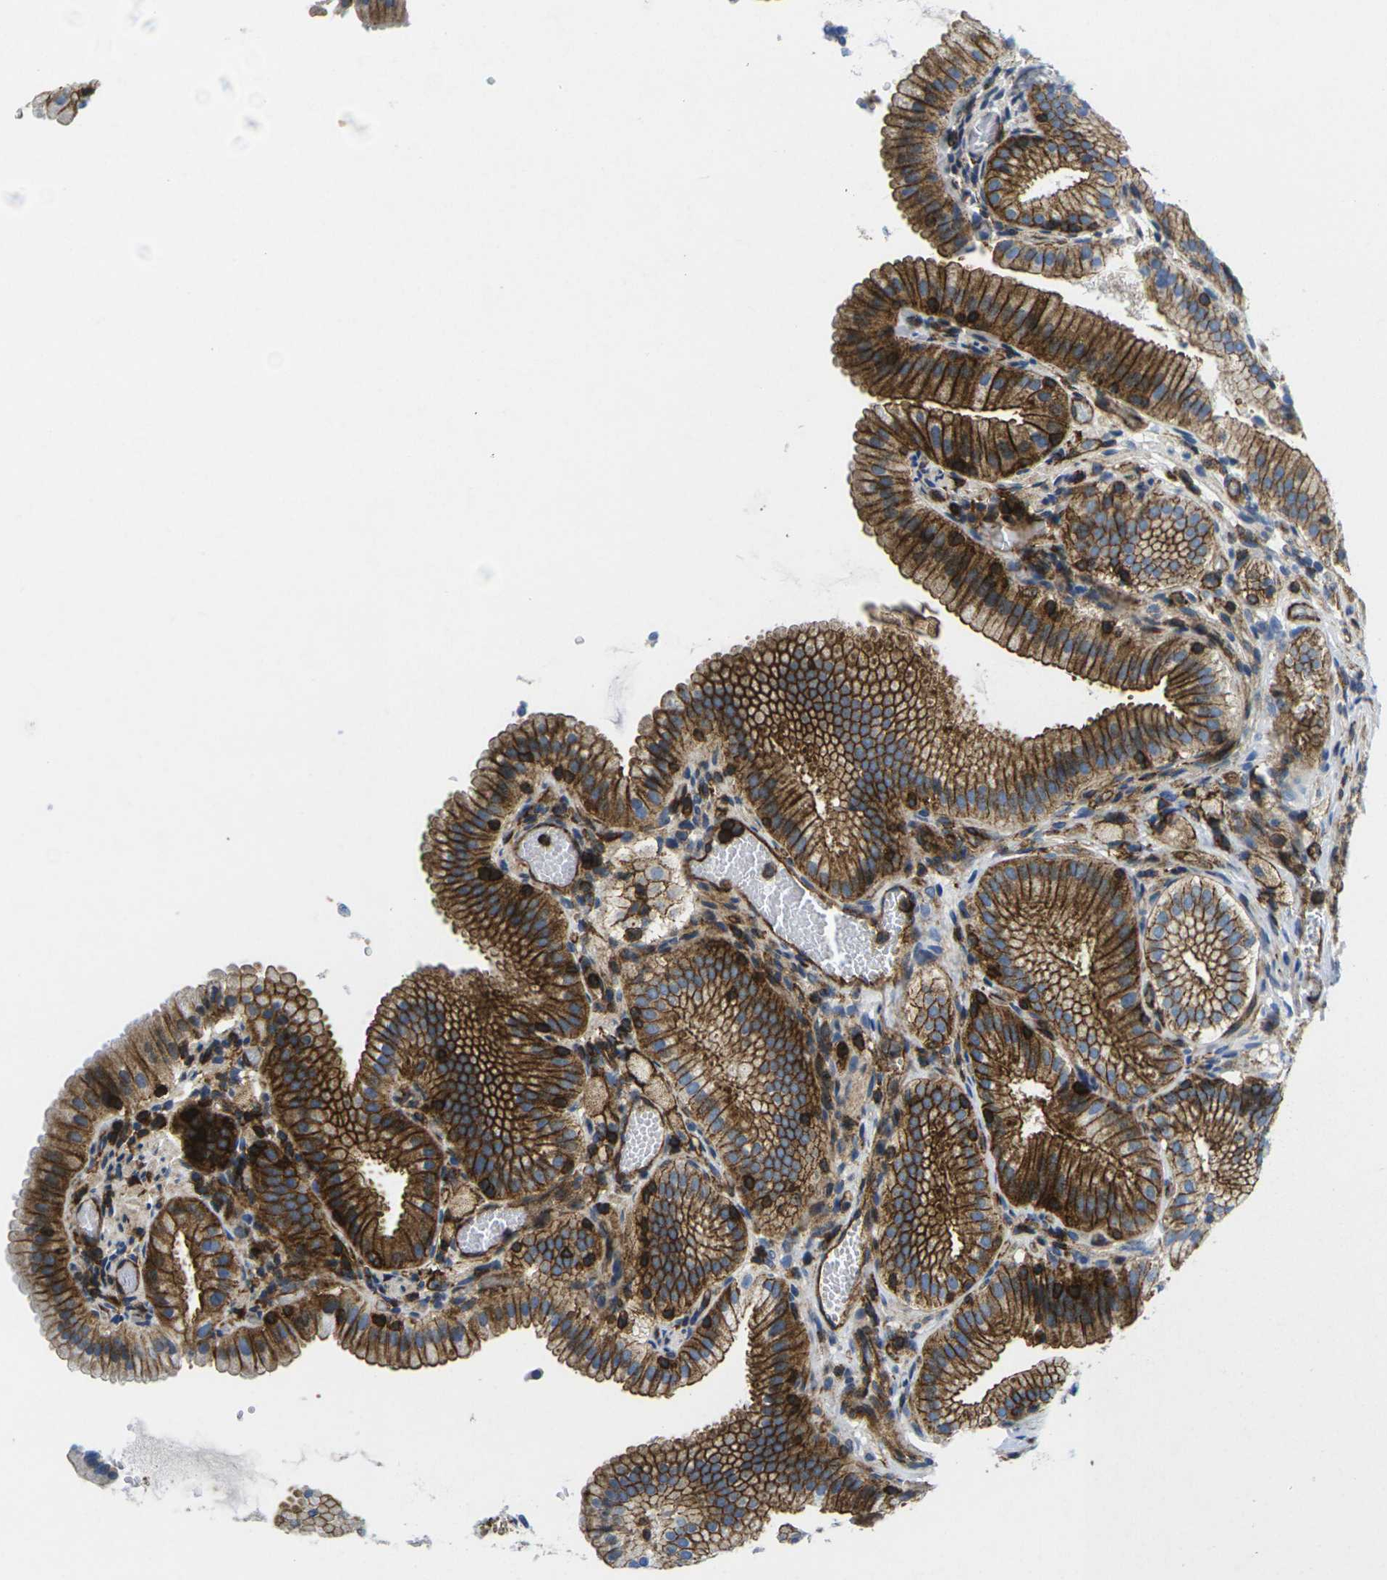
{"staining": {"intensity": "strong", "quantity": ">75%", "location": "cytoplasmic/membranous"}, "tissue": "gallbladder", "cell_type": "Glandular cells", "image_type": "normal", "snomed": [{"axis": "morphology", "description": "Normal tissue, NOS"}, {"axis": "topography", "description": "Gallbladder"}], "caption": "This histopathology image shows IHC staining of normal human gallbladder, with high strong cytoplasmic/membranous expression in approximately >75% of glandular cells.", "gene": "IQGAP1", "patient": {"sex": "male", "age": 54}}